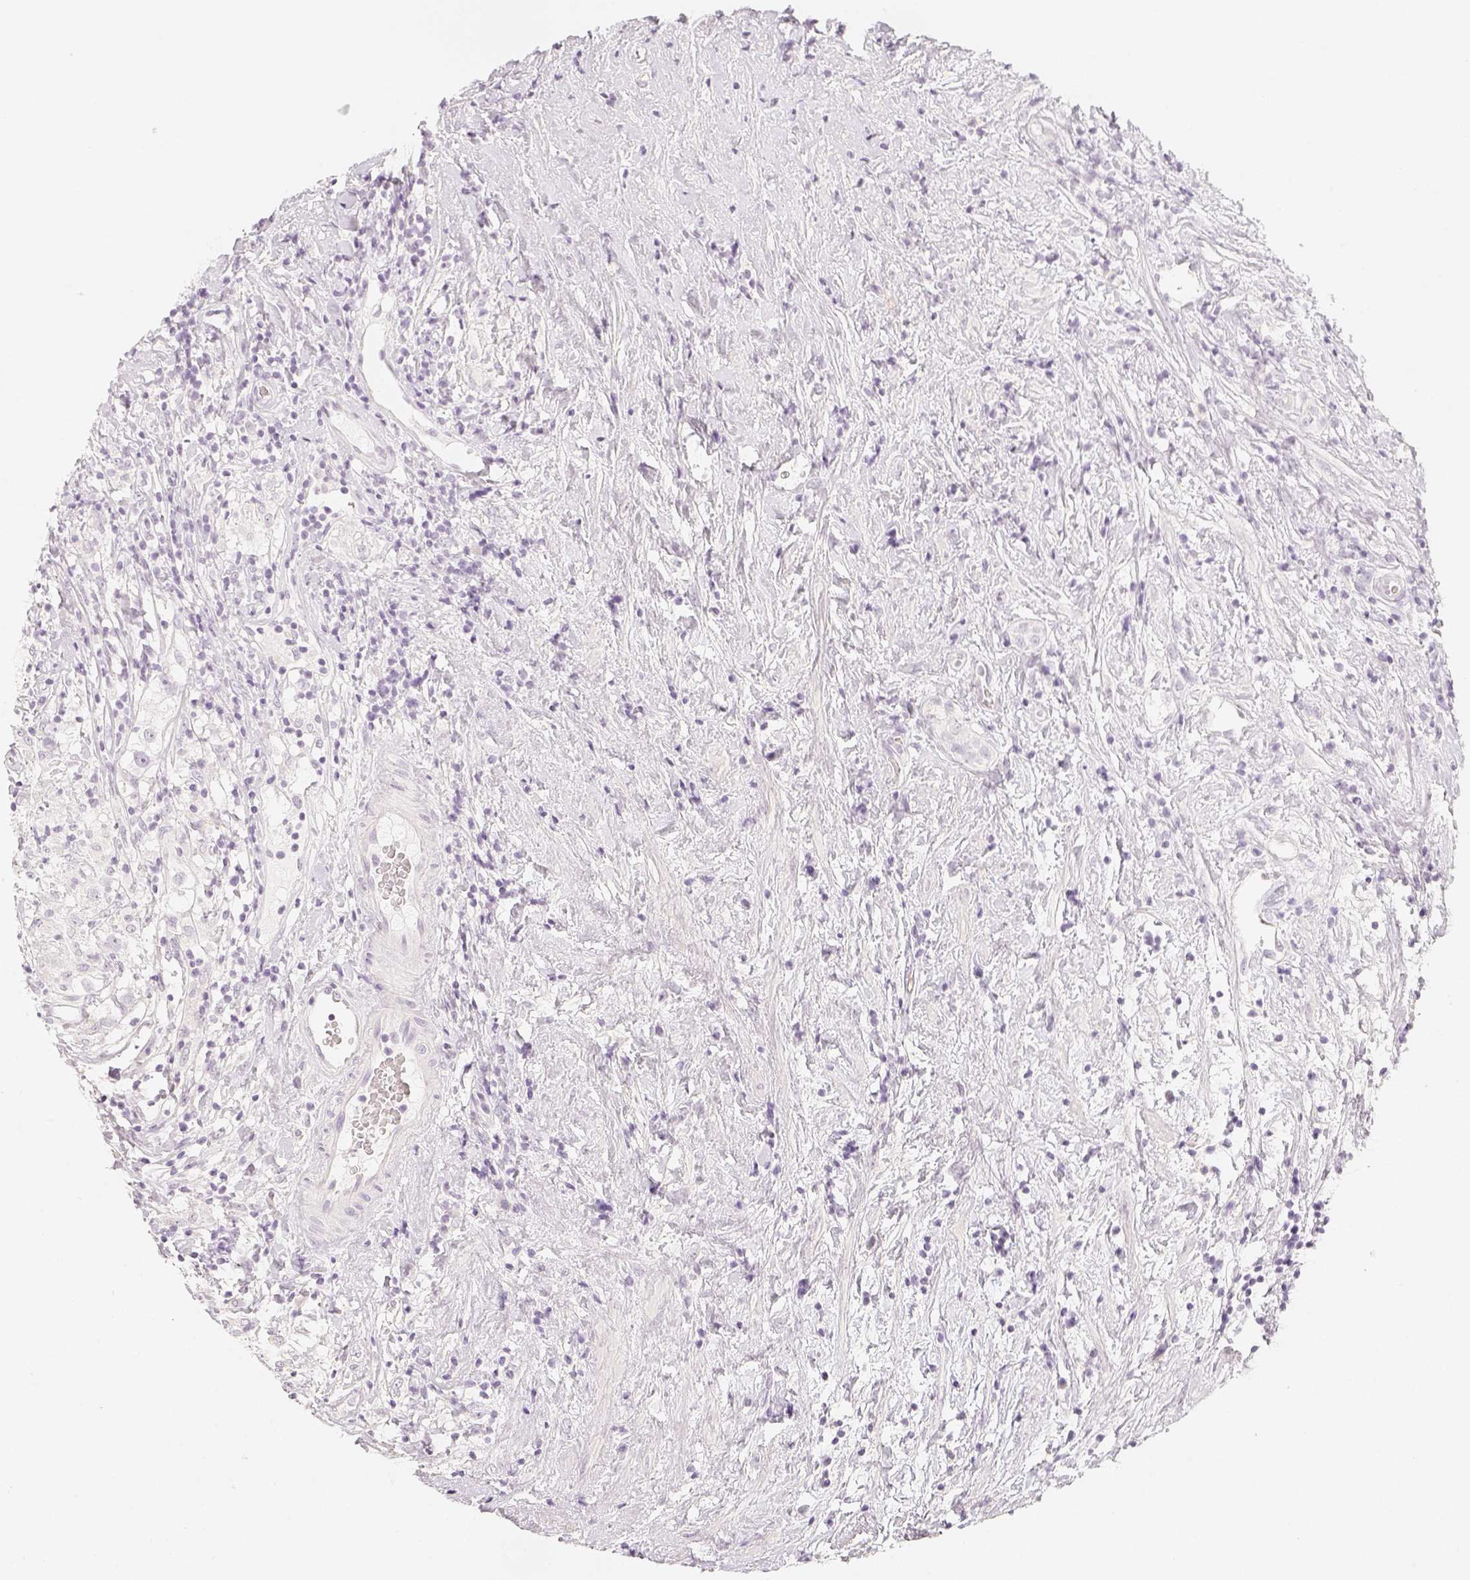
{"staining": {"intensity": "negative", "quantity": "none", "location": "none"}, "tissue": "testis cancer", "cell_type": "Tumor cells", "image_type": "cancer", "snomed": [{"axis": "morphology", "description": "Seminoma, NOS"}, {"axis": "topography", "description": "Testis"}], "caption": "Testis cancer was stained to show a protein in brown. There is no significant positivity in tumor cells. (DAB (3,3'-diaminobenzidine) IHC, high magnification).", "gene": "SLC18A1", "patient": {"sex": "male", "age": 46}}